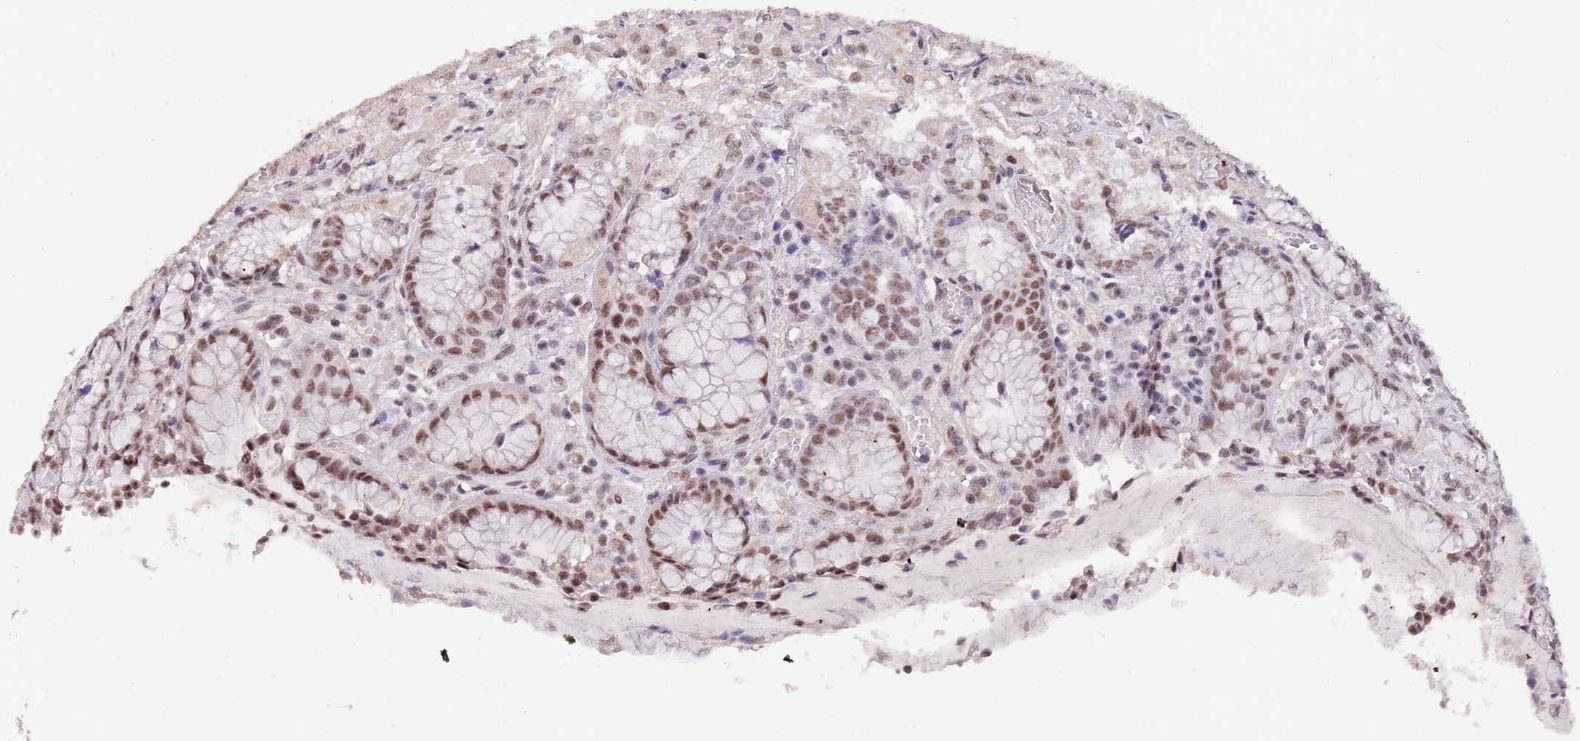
{"staining": {"intensity": "moderate", "quantity": ">75%", "location": "nuclear"}, "tissue": "stomach", "cell_type": "Glandular cells", "image_type": "normal", "snomed": [{"axis": "morphology", "description": "Normal tissue, NOS"}, {"axis": "topography", "description": "Stomach, upper"}], "caption": "Protein staining of unremarkable stomach displays moderate nuclear staining in about >75% of glandular cells.", "gene": "CIZ1", "patient": {"sex": "male", "age": 72}}